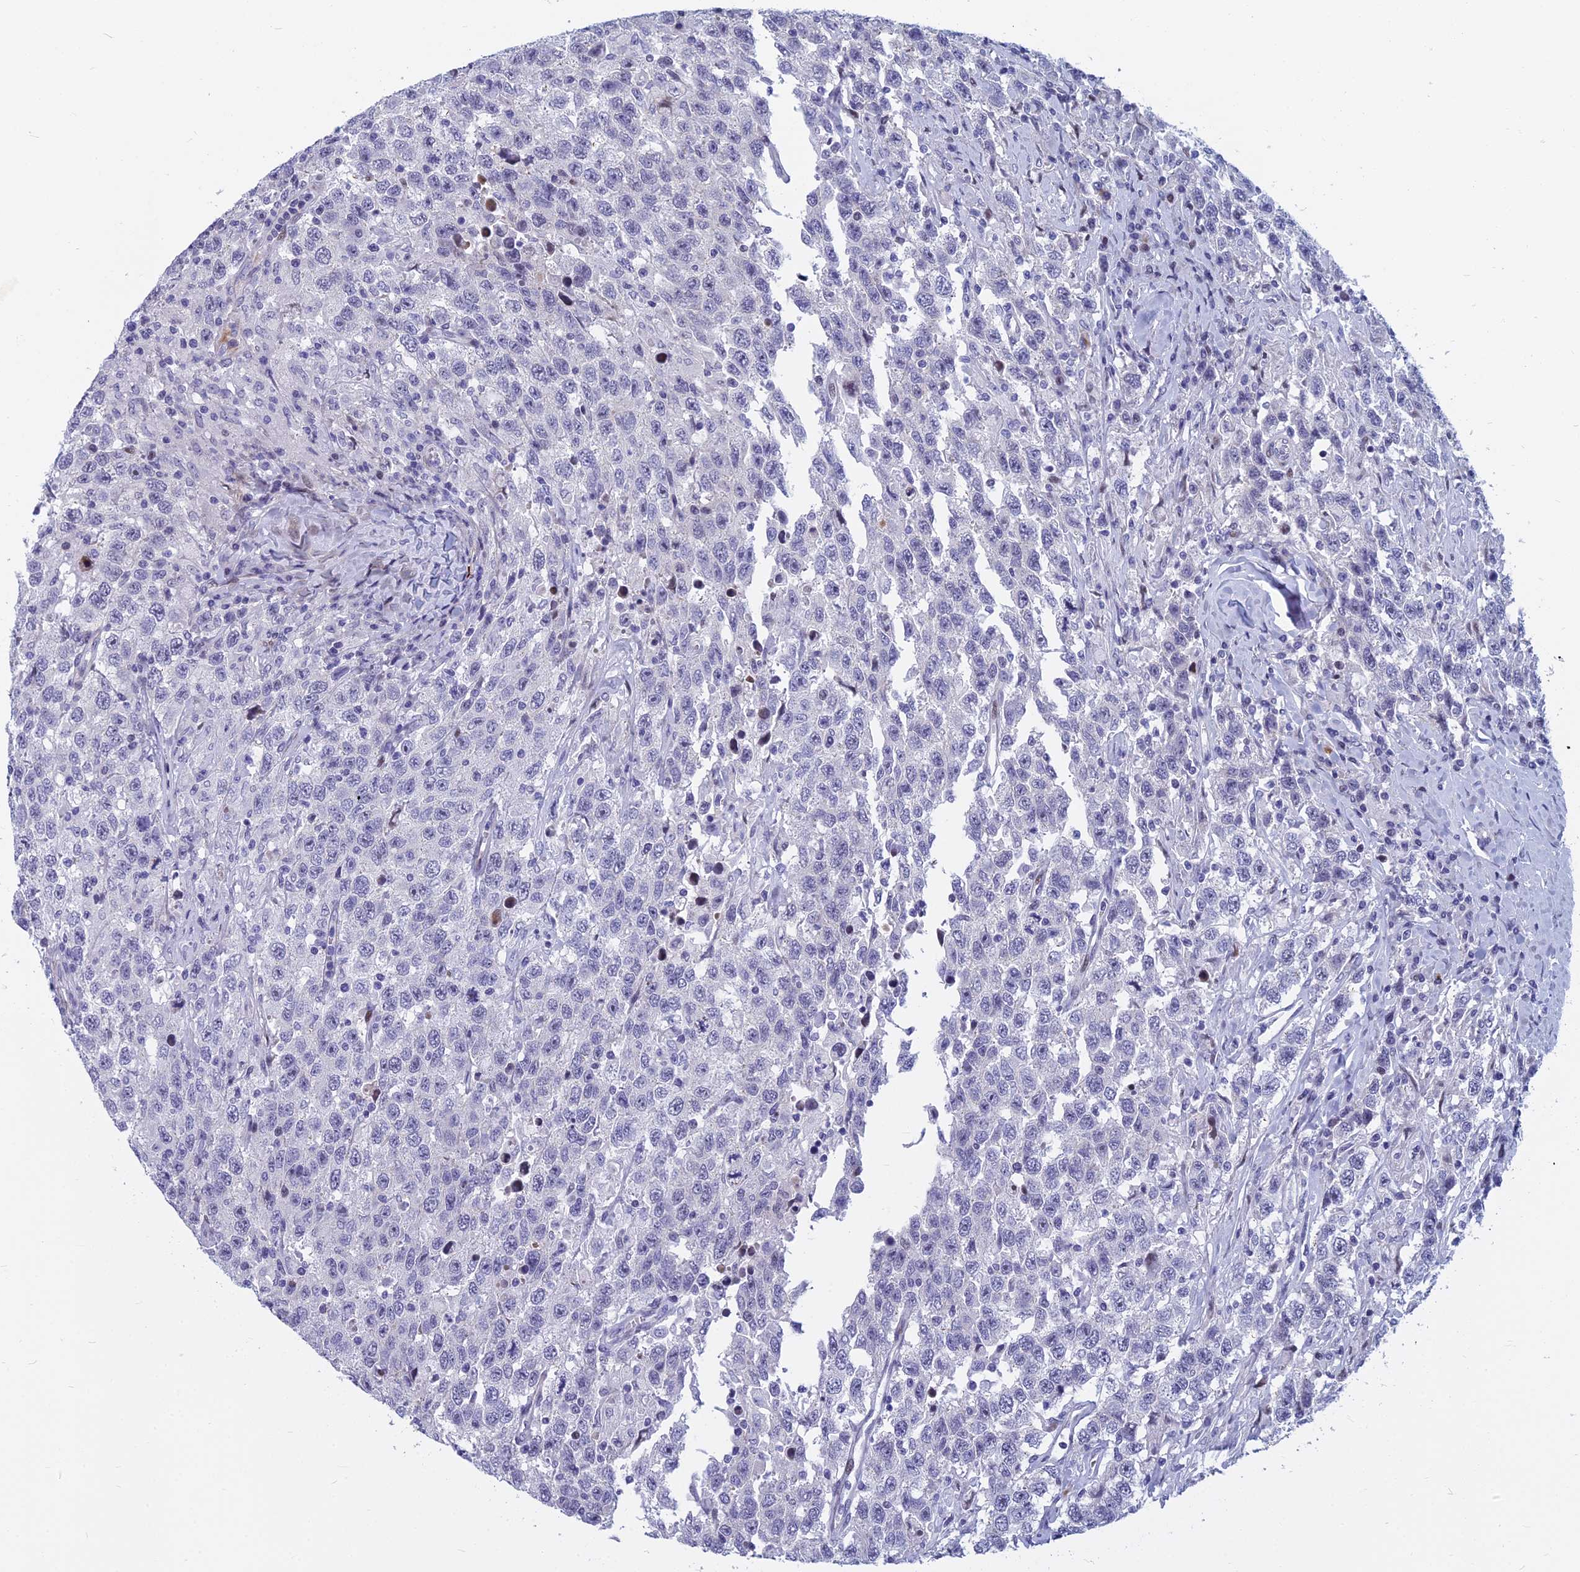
{"staining": {"intensity": "negative", "quantity": "none", "location": "none"}, "tissue": "testis cancer", "cell_type": "Tumor cells", "image_type": "cancer", "snomed": [{"axis": "morphology", "description": "Seminoma, NOS"}, {"axis": "topography", "description": "Testis"}], "caption": "The image reveals no significant expression in tumor cells of seminoma (testis). (Stains: DAB immunohistochemistry with hematoxylin counter stain, Microscopy: brightfield microscopy at high magnification).", "gene": "MYBPC2", "patient": {"sex": "male", "age": 65}}